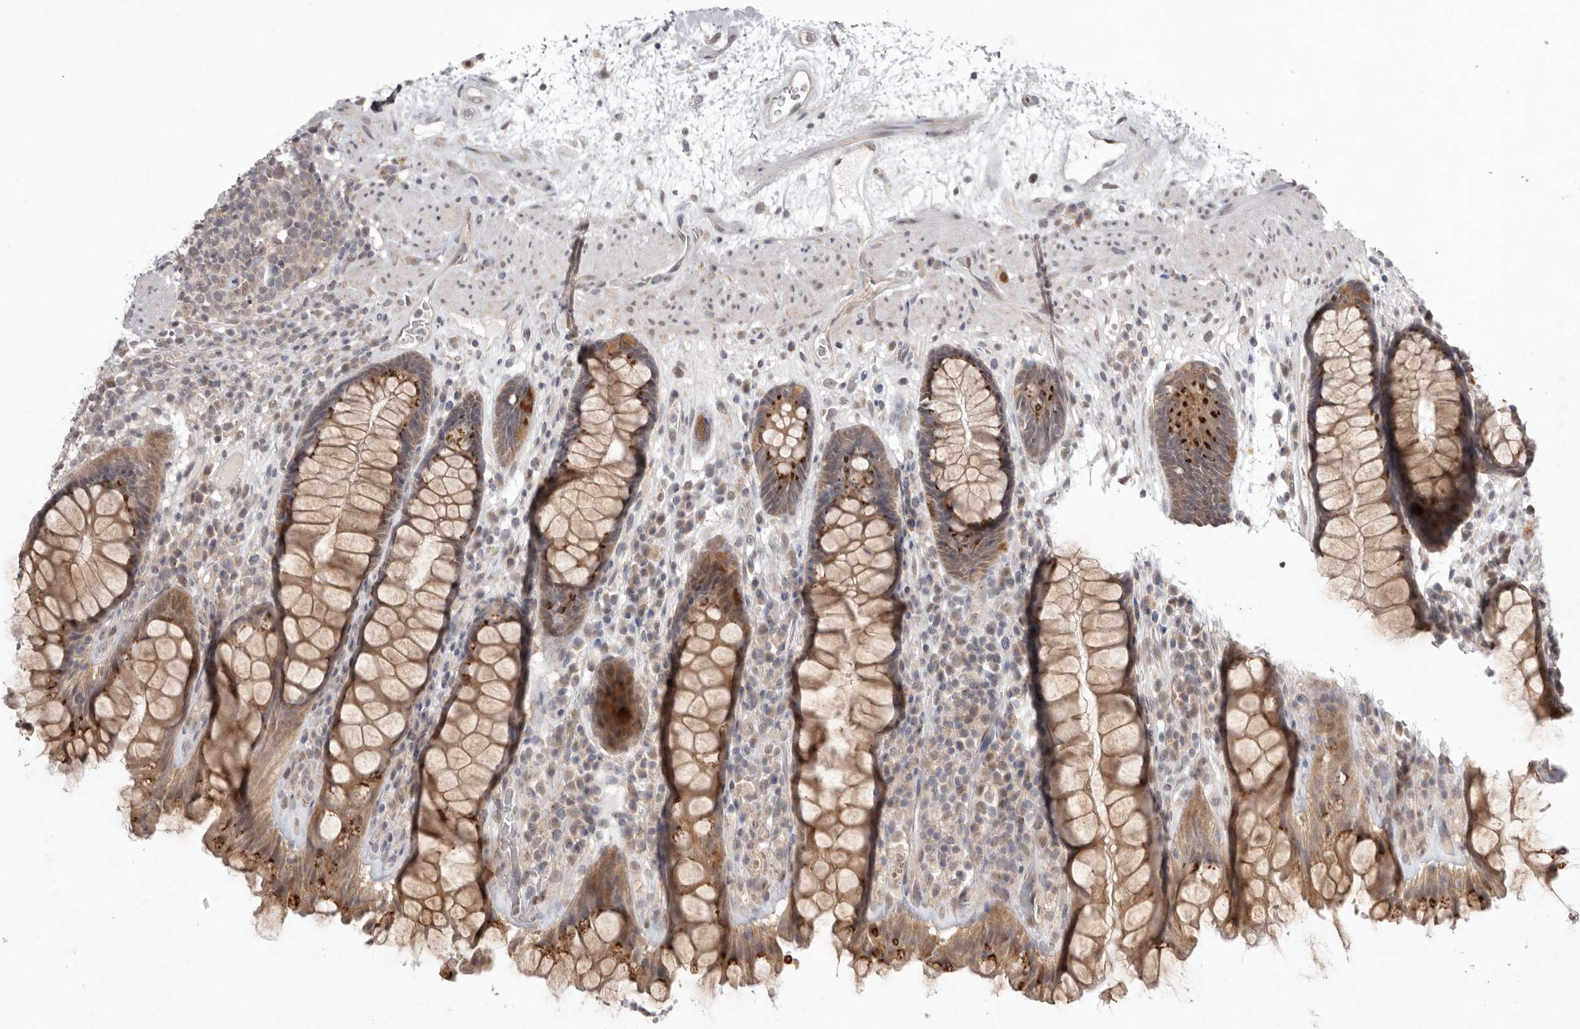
{"staining": {"intensity": "moderate", "quantity": ">75%", "location": "cytoplasmic/membranous"}, "tissue": "rectum", "cell_type": "Glandular cells", "image_type": "normal", "snomed": [{"axis": "morphology", "description": "Normal tissue, NOS"}, {"axis": "topography", "description": "Rectum"}], "caption": "The photomicrograph shows staining of unremarkable rectum, revealing moderate cytoplasmic/membranous protein positivity (brown color) within glandular cells.", "gene": "NSUN4", "patient": {"sex": "male", "age": 64}}